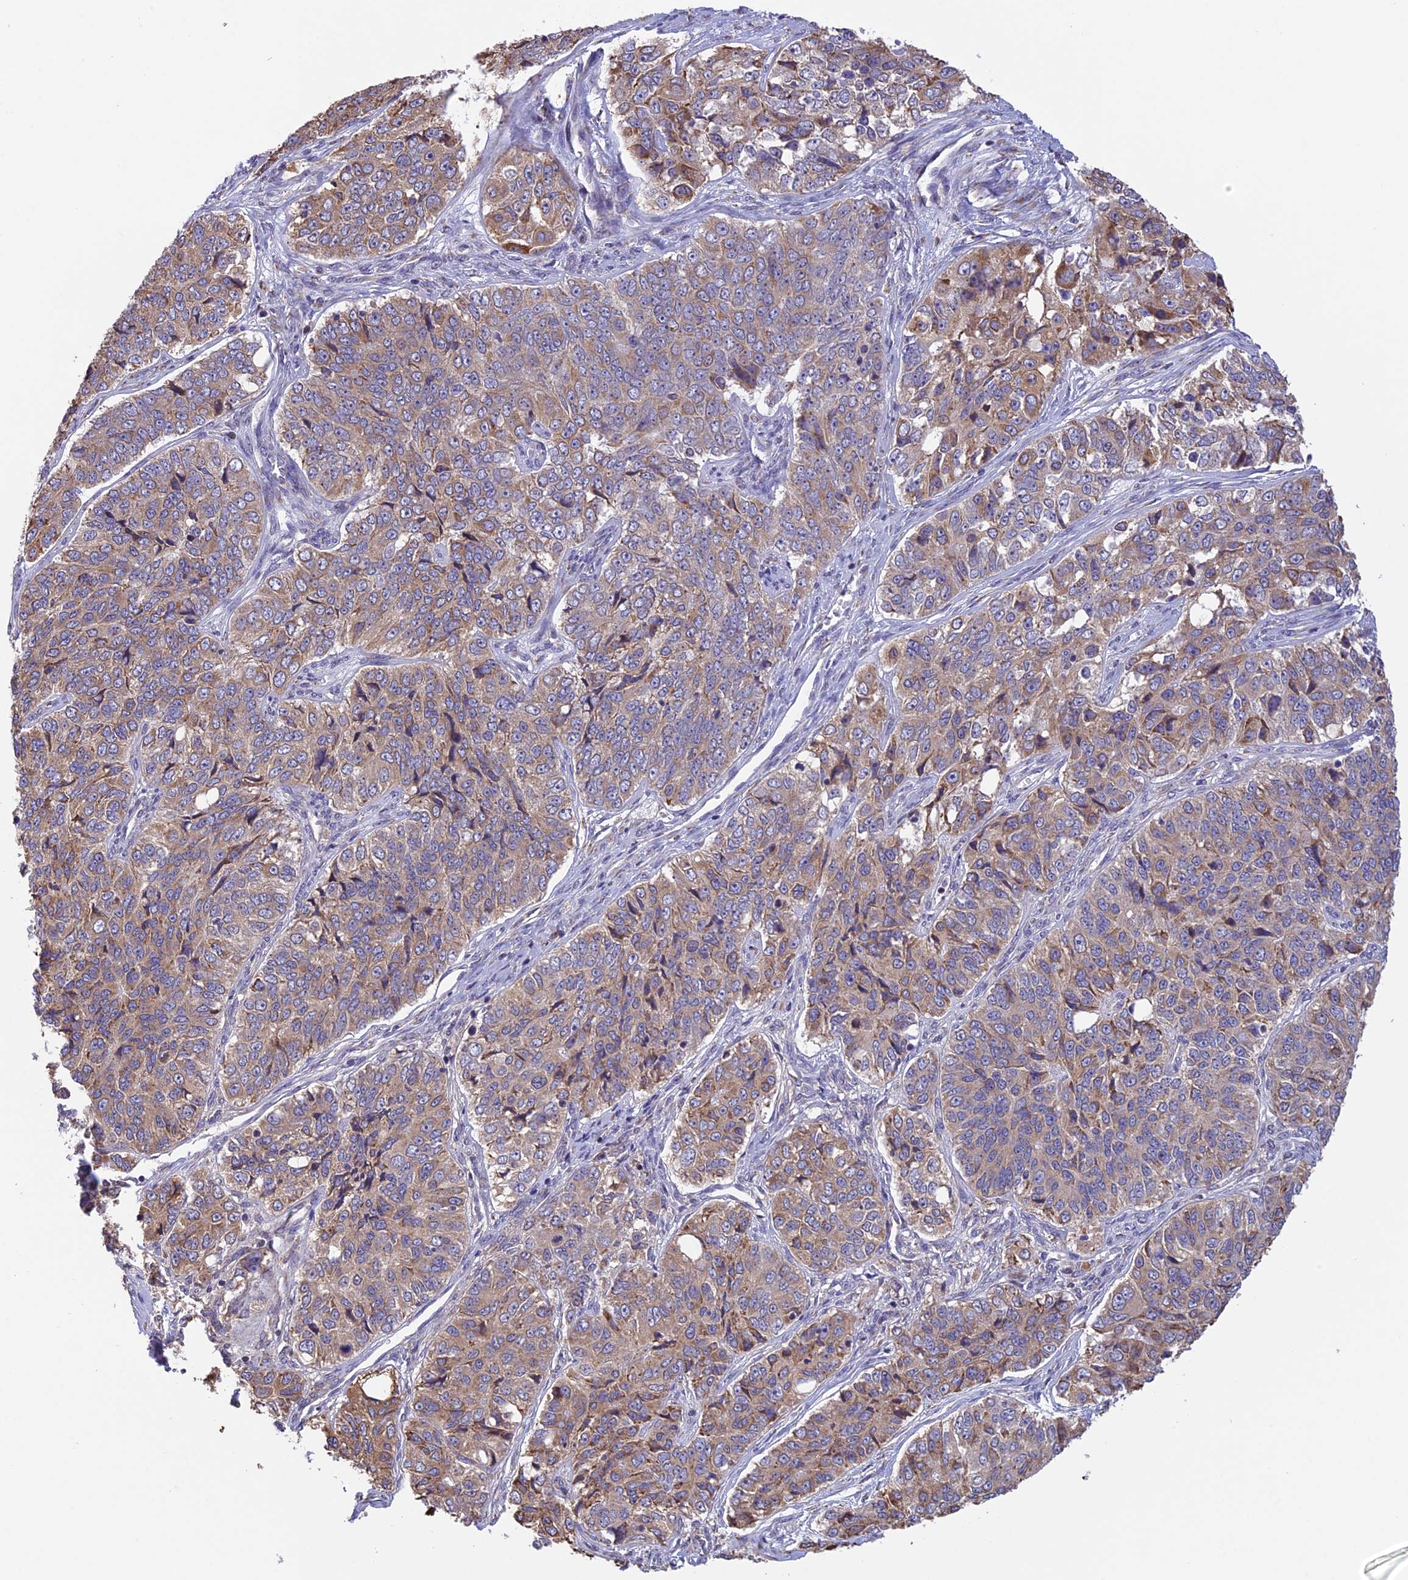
{"staining": {"intensity": "moderate", "quantity": ">75%", "location": "cytoplasmic/membranous"}, "tissue": "ovarian cancer", "cell_type": "Tumor cells", "image_type": "cancer", "snomed": [{"axis": "morphology", "description": "Carcinoma, endometroid"}, {"axis": "topography", "description": "Ovary"}], "caption": "This micrograph displays ovarian cancer (endometroid carcinoma) stained with immunohistochemistry to label a protein in brown. The cytoplasmic/membranous of tumor cells show moderate positivity for the protein. Nuclei are counter-stained blue.", "gene": "DMRTA2", "patient": {"sex": "female", "age": 51}}